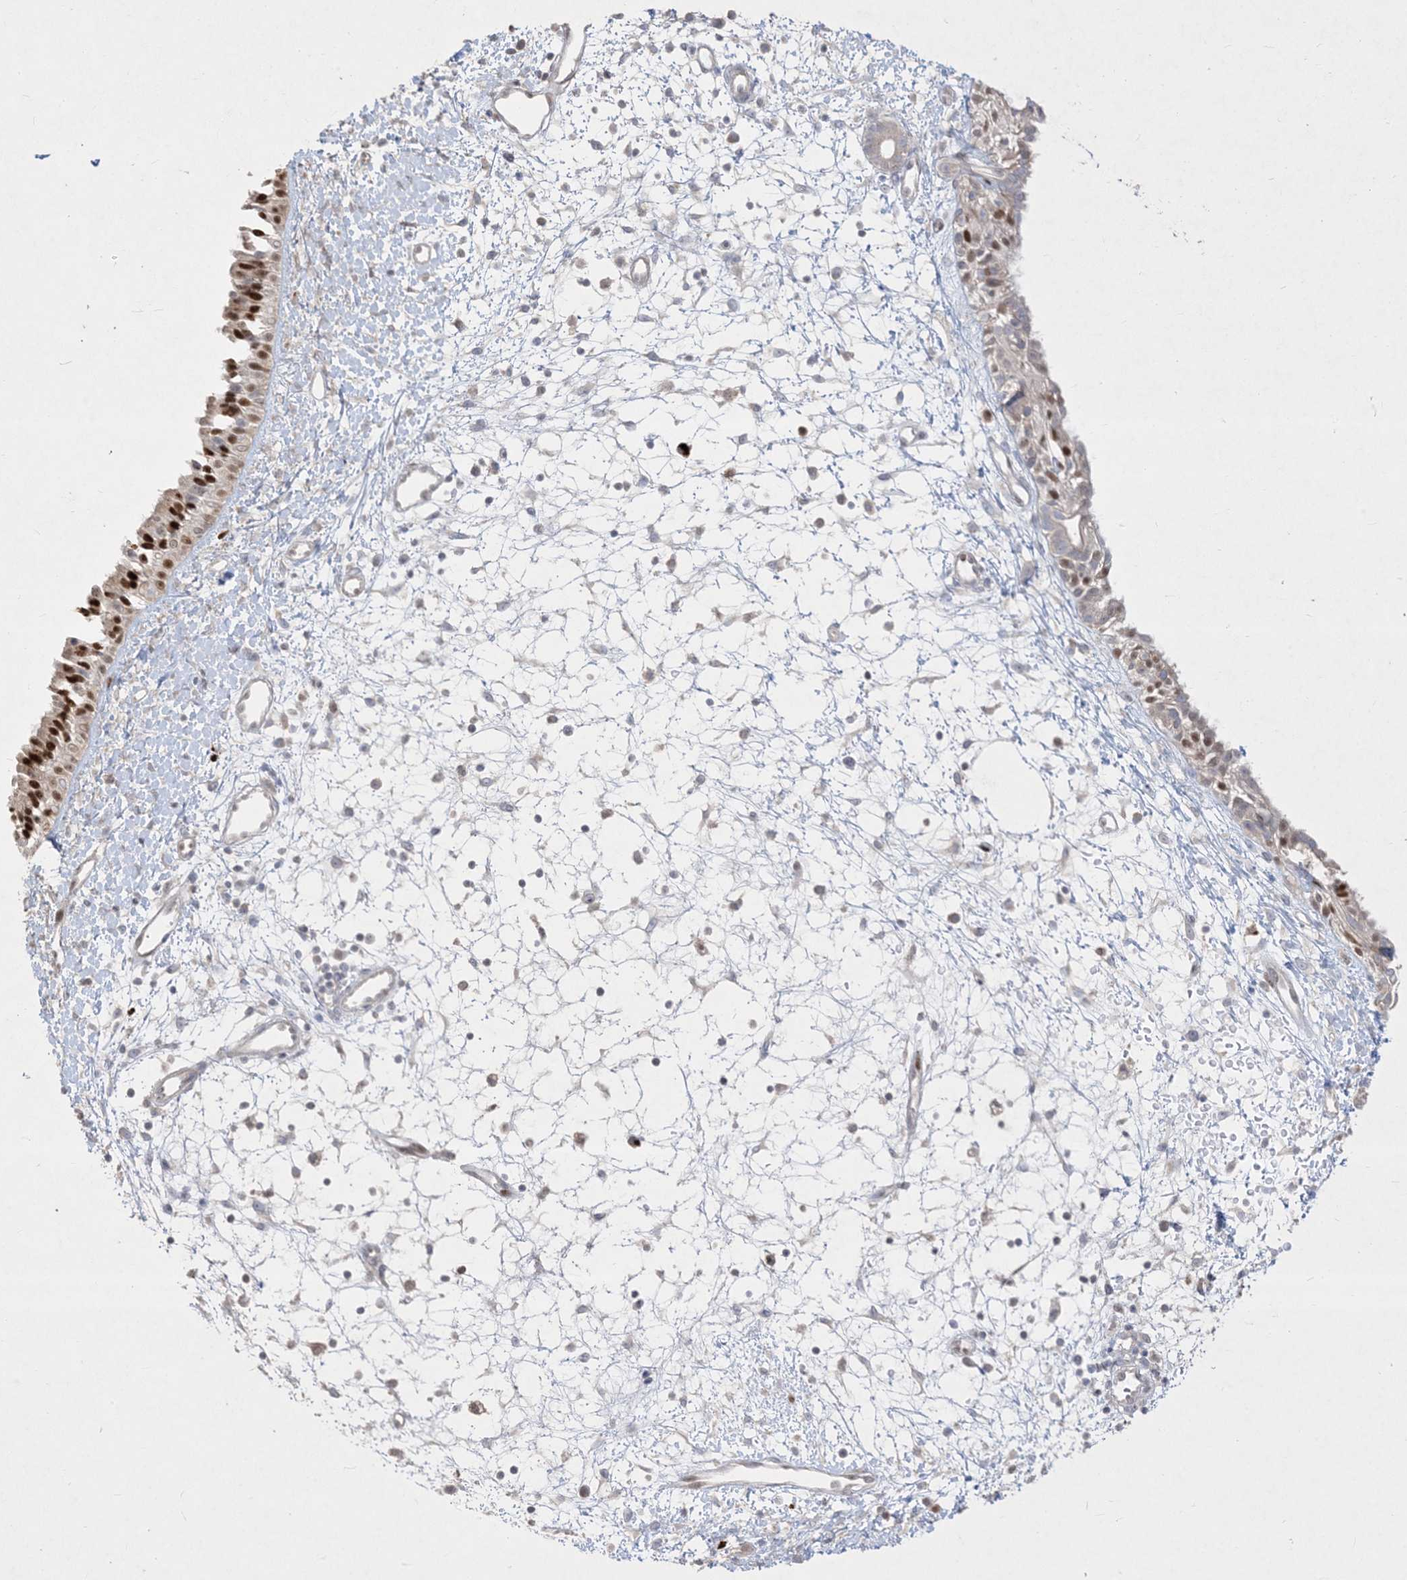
{"staining": {"intensity": "strong", "quantity": "25%-75%", "location": "nuclear"}, "tissue": "nasopharynx", "cell_type": "Respiratory epithelial cells", "image_type": "normal", "snomed": [{"axis": "morphology", "description": "Normal tissue, NOS"}, {"axis": "topography", "description": "Nasopharynx"}], "caption": "The image shows staining of normal nasopharynx, revealing strong nuclear protein expression (brown color) within respiratory epithelial cells.", "gene": "BHLHE40", "patient": {"sex": "male", "age": 22}}